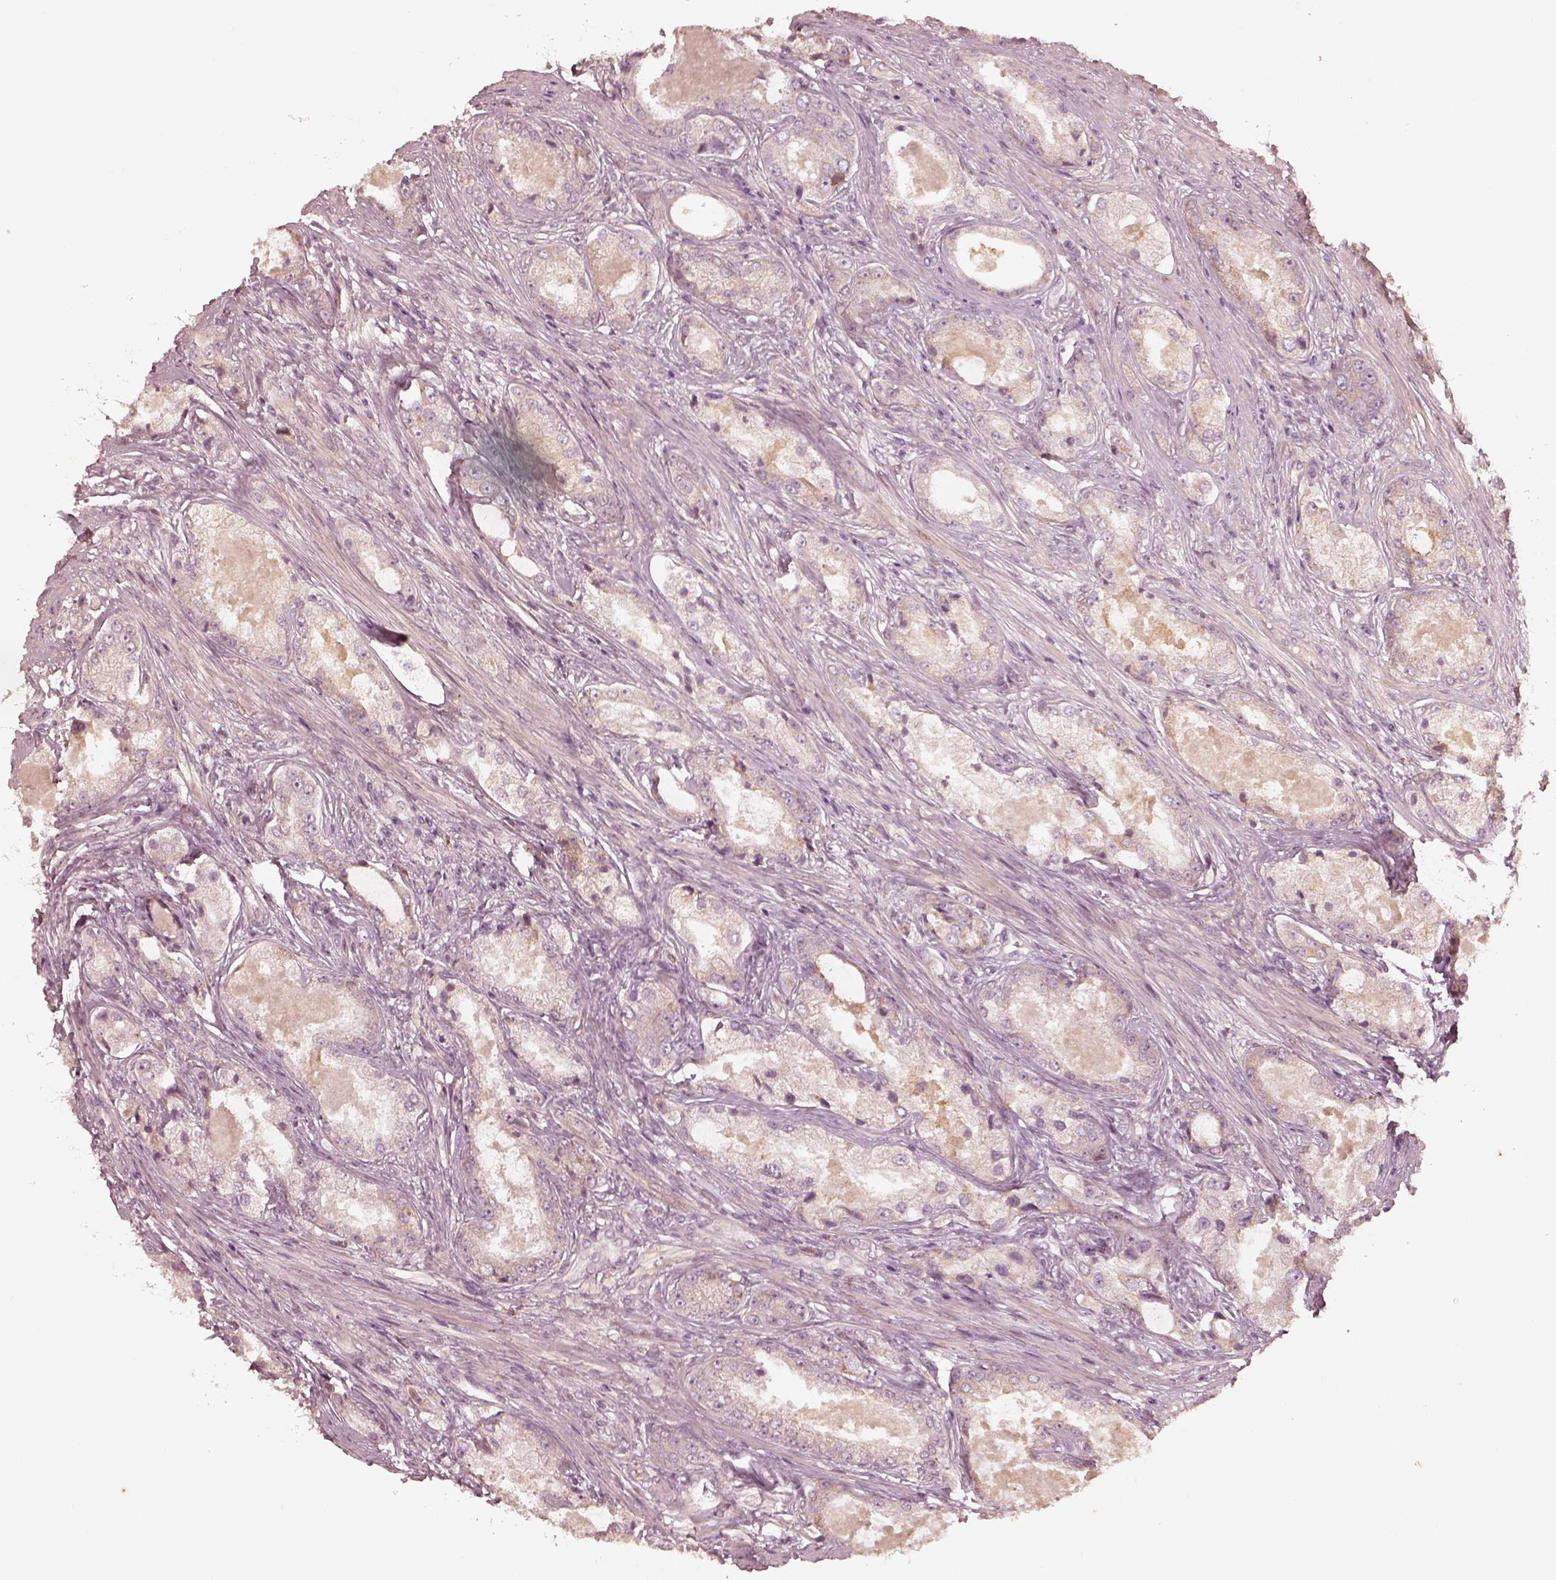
{"staining": {"intensity": "negative", "quantity": "none", "location": "none"}, "tissue": "prostate cancer", "cell_type": "Tumor cells", "image_type": "cancer", "snomed": [{"axis": "morphology", "description": "Adenocarcinoma, Low grade"}, {"axis": "topography", "description": "Prostate"}], "caption": "Immunohistochemical staining of human prostate low-grade adenocarcinoma exhibits no significant expression in tumor cells.", "gene": "WLS", "patient": {"sex": "male", "age": 68}}